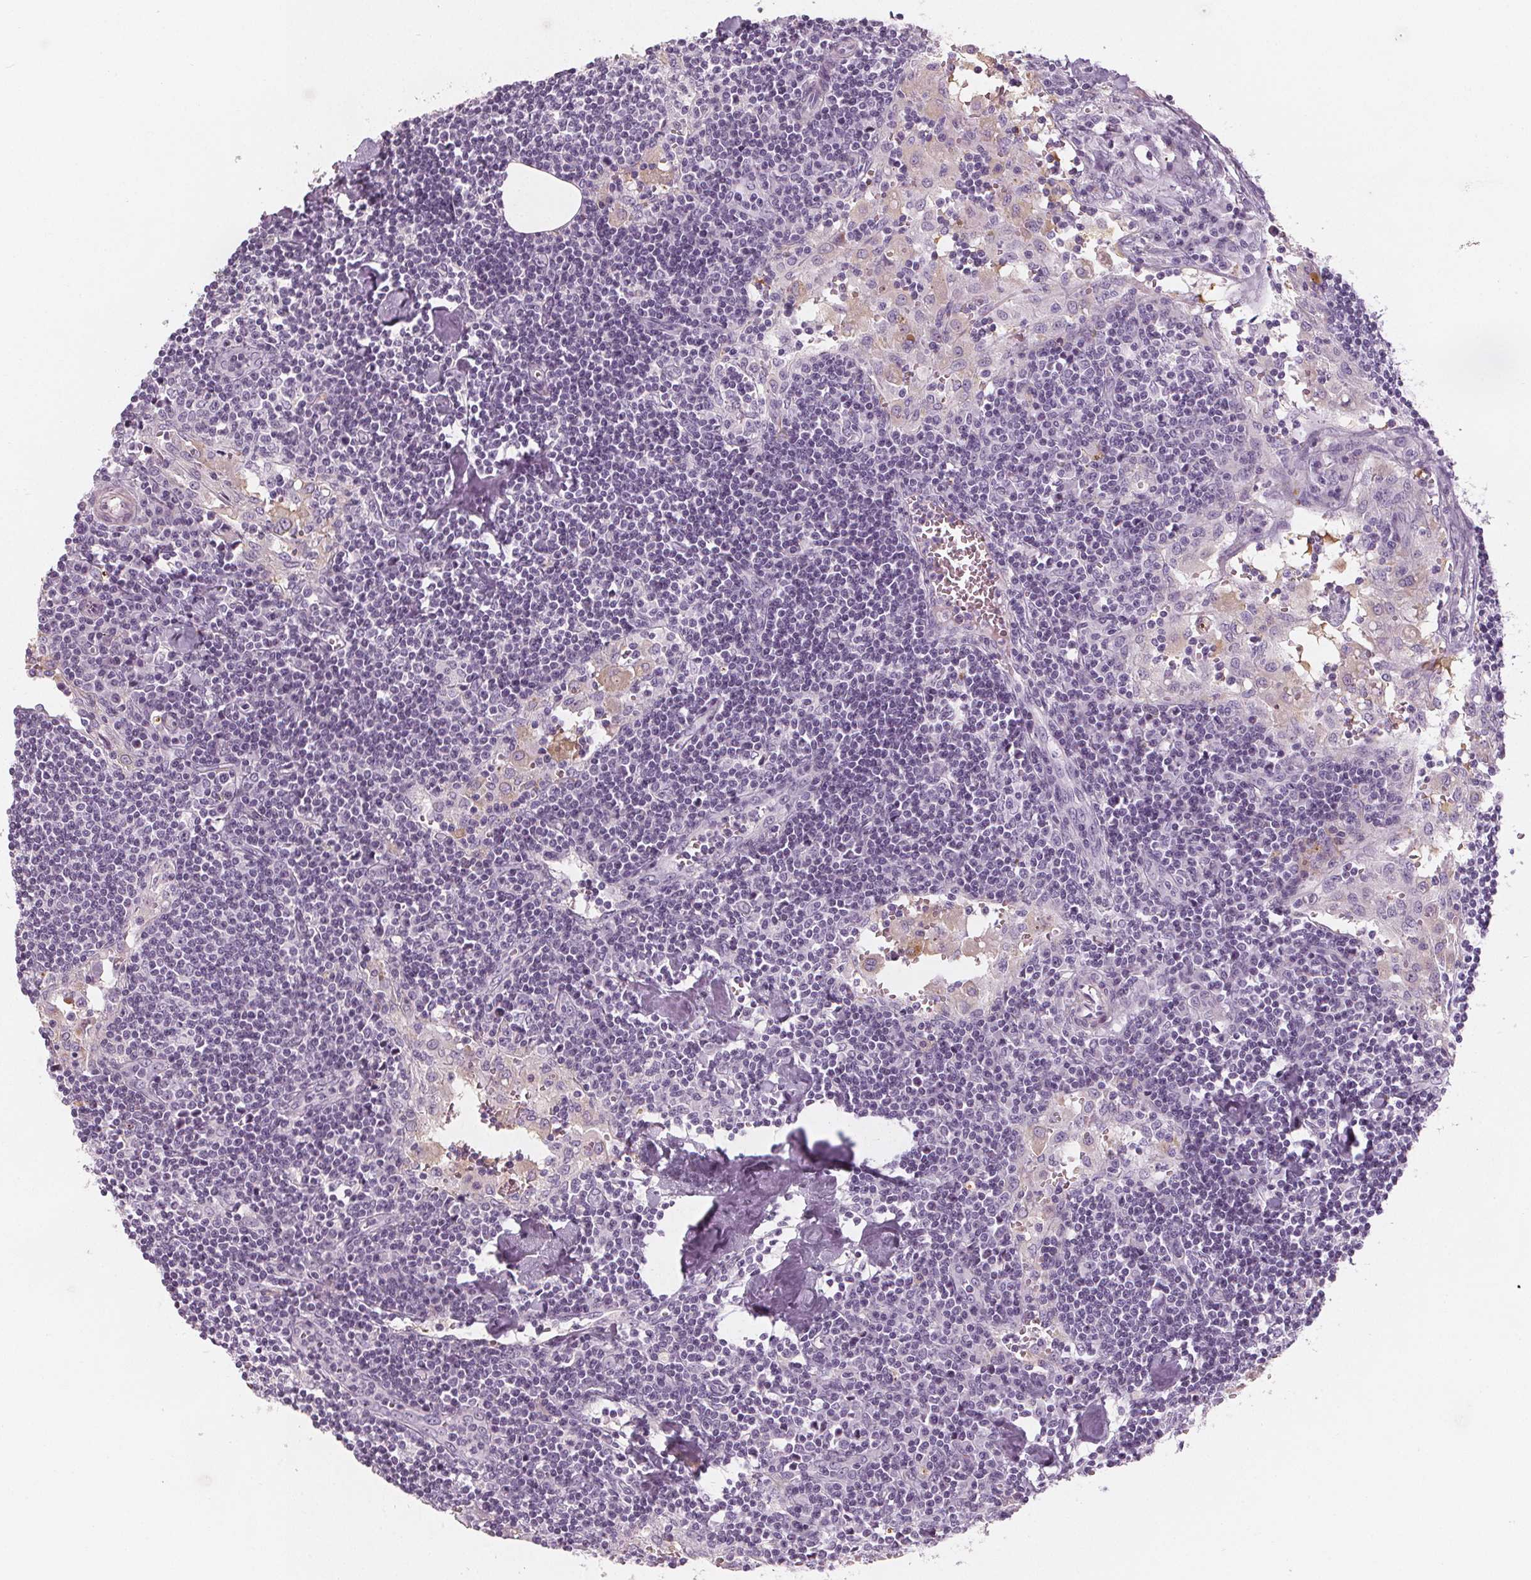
{"staining": {"intensity": "negative", "quantity": "none", "location": "none"}, "tissue": "lymph node", "cell_type": "Germinal center cells", "image_type": "normal", "snomed": [{"axis": "morphology", "description": "Normal tissue, NOS"}, {"axis": "topography", "description": "Lymph node"}], "caption": "Image shows no significant protein expression in germinal center cells of normal lymph node. (Stains: DAB IHC with hematoxylin counter stain, Microscopy: brightfield microscopy at high magnification).", "gene": "SLC5A12", "patient": {"sex": "male", "age": 55}}